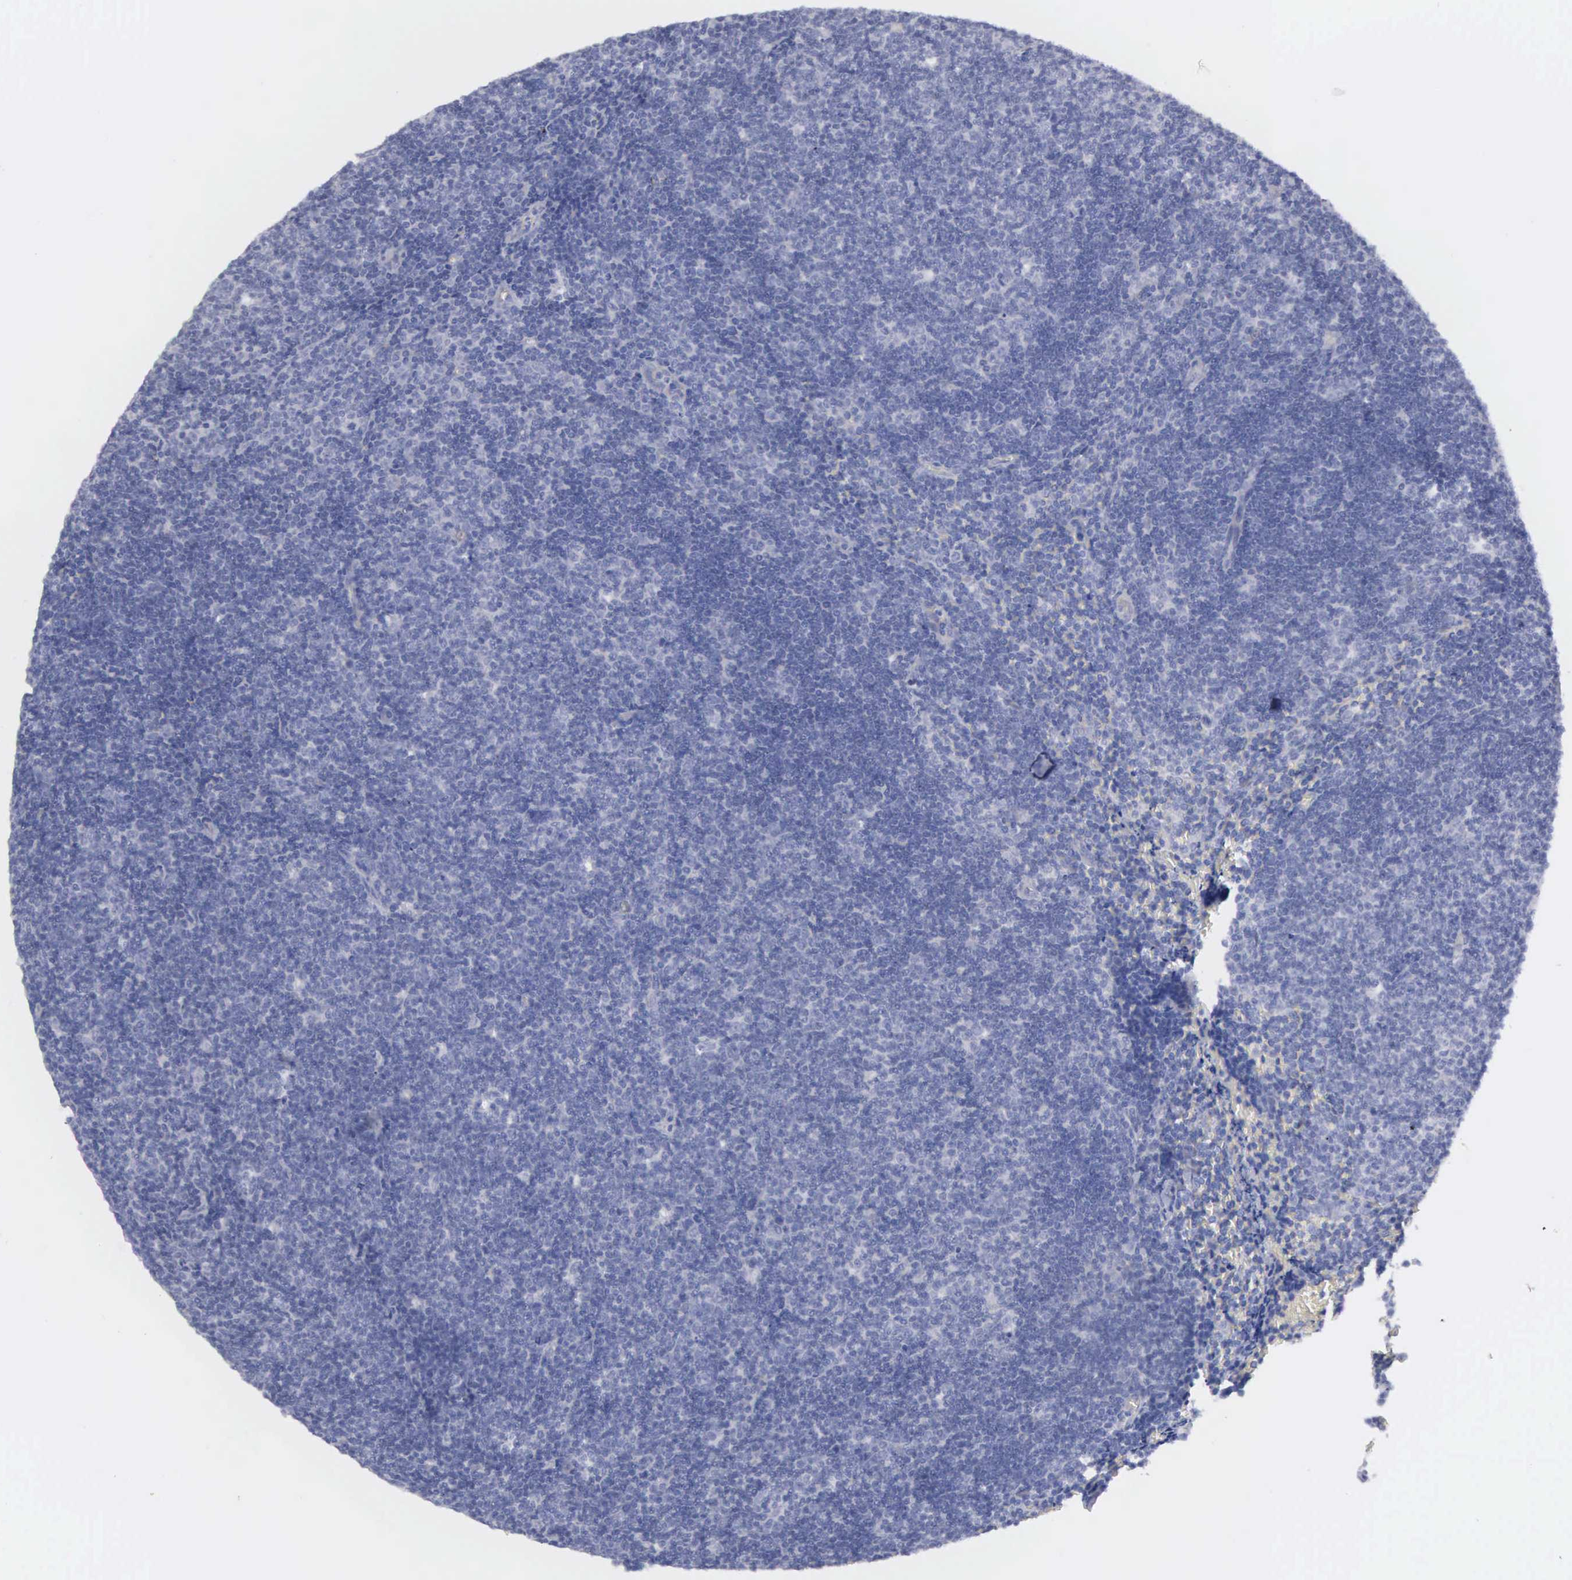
{"staining": {"intensity": "negative", "quantity": "none", "location": "none"}, "tissue": "lymphoma", "cell_type": "Tumor cells", "image_type": "cancer", "snomed": [{"axis": "morphology", "description": "Malignant lymphoma, non-Hodgkin's type, Low grade"}, {"axis": "topography", "description": "Lymph node"}], "caption": "Human low-grade malignant lymphoma, non-Hodgkin's type stained for a protein using immunohistochemistry reveals no positivity in tumor cells.", "gene": "CEP170B", "patient": {"sex": "male", "age": 49}}